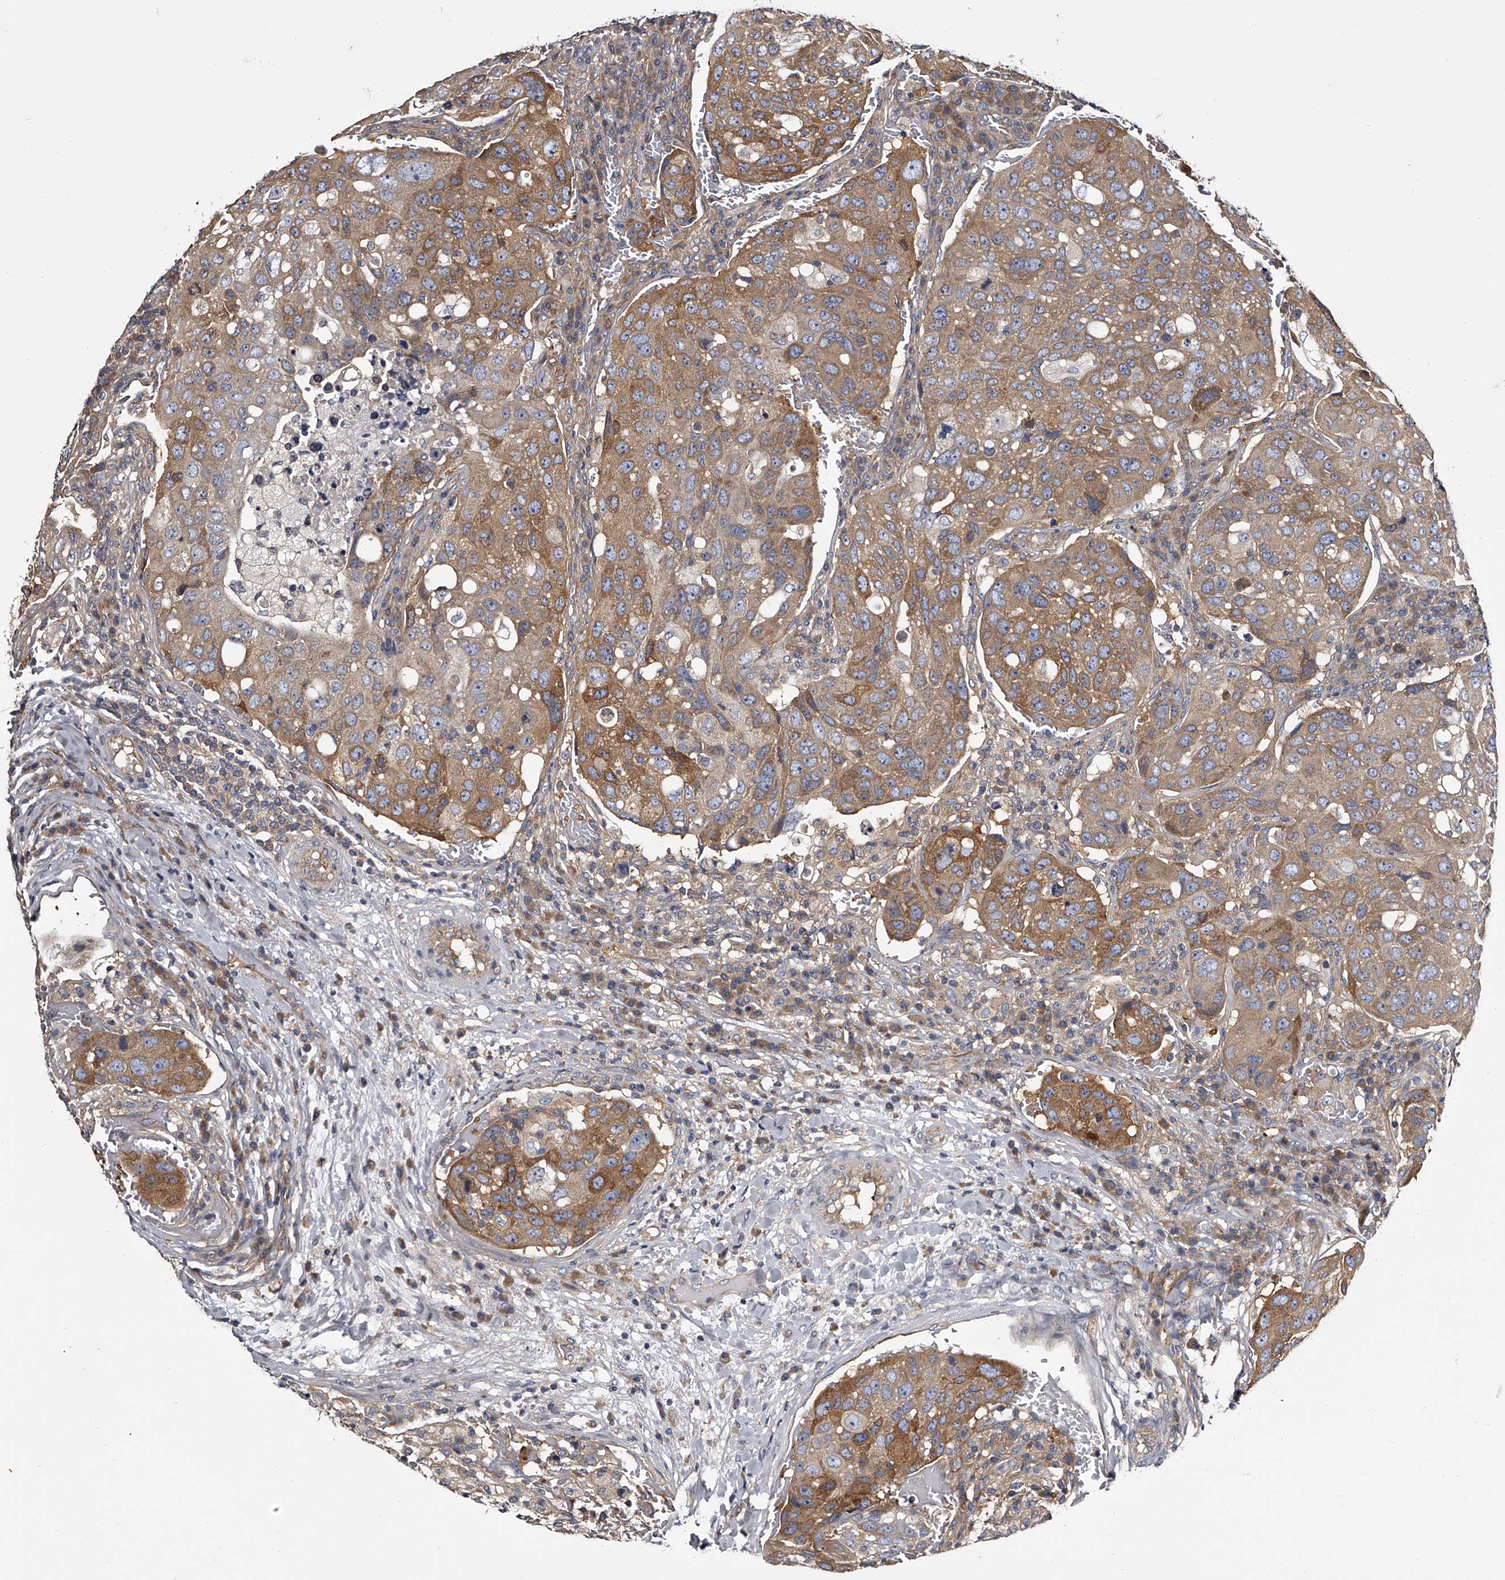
{"staining": {"intensity": "moderate", "quantity": ">75%", "location": "cytoplasmic/membranous"}, "tissue": "urothelial cancer", "cell_type": "Tumor cells", "image_type": "cancer", "snomed": [{"axis": "morphology", "description": "Urothelial carcinoma, High grade"}, {"axis": "topography", "description": "Lymph node"}, {"axis": "topography", "description": "Urinary bladder"}], "caption": "Protein analysis of urothelial cancer tissue shows moderate cytoplasmic/membranous expression in approximately >75% of tumor cells.", "gene": "GAPVD1", "patient": {"sex": "male", "age": 51}}